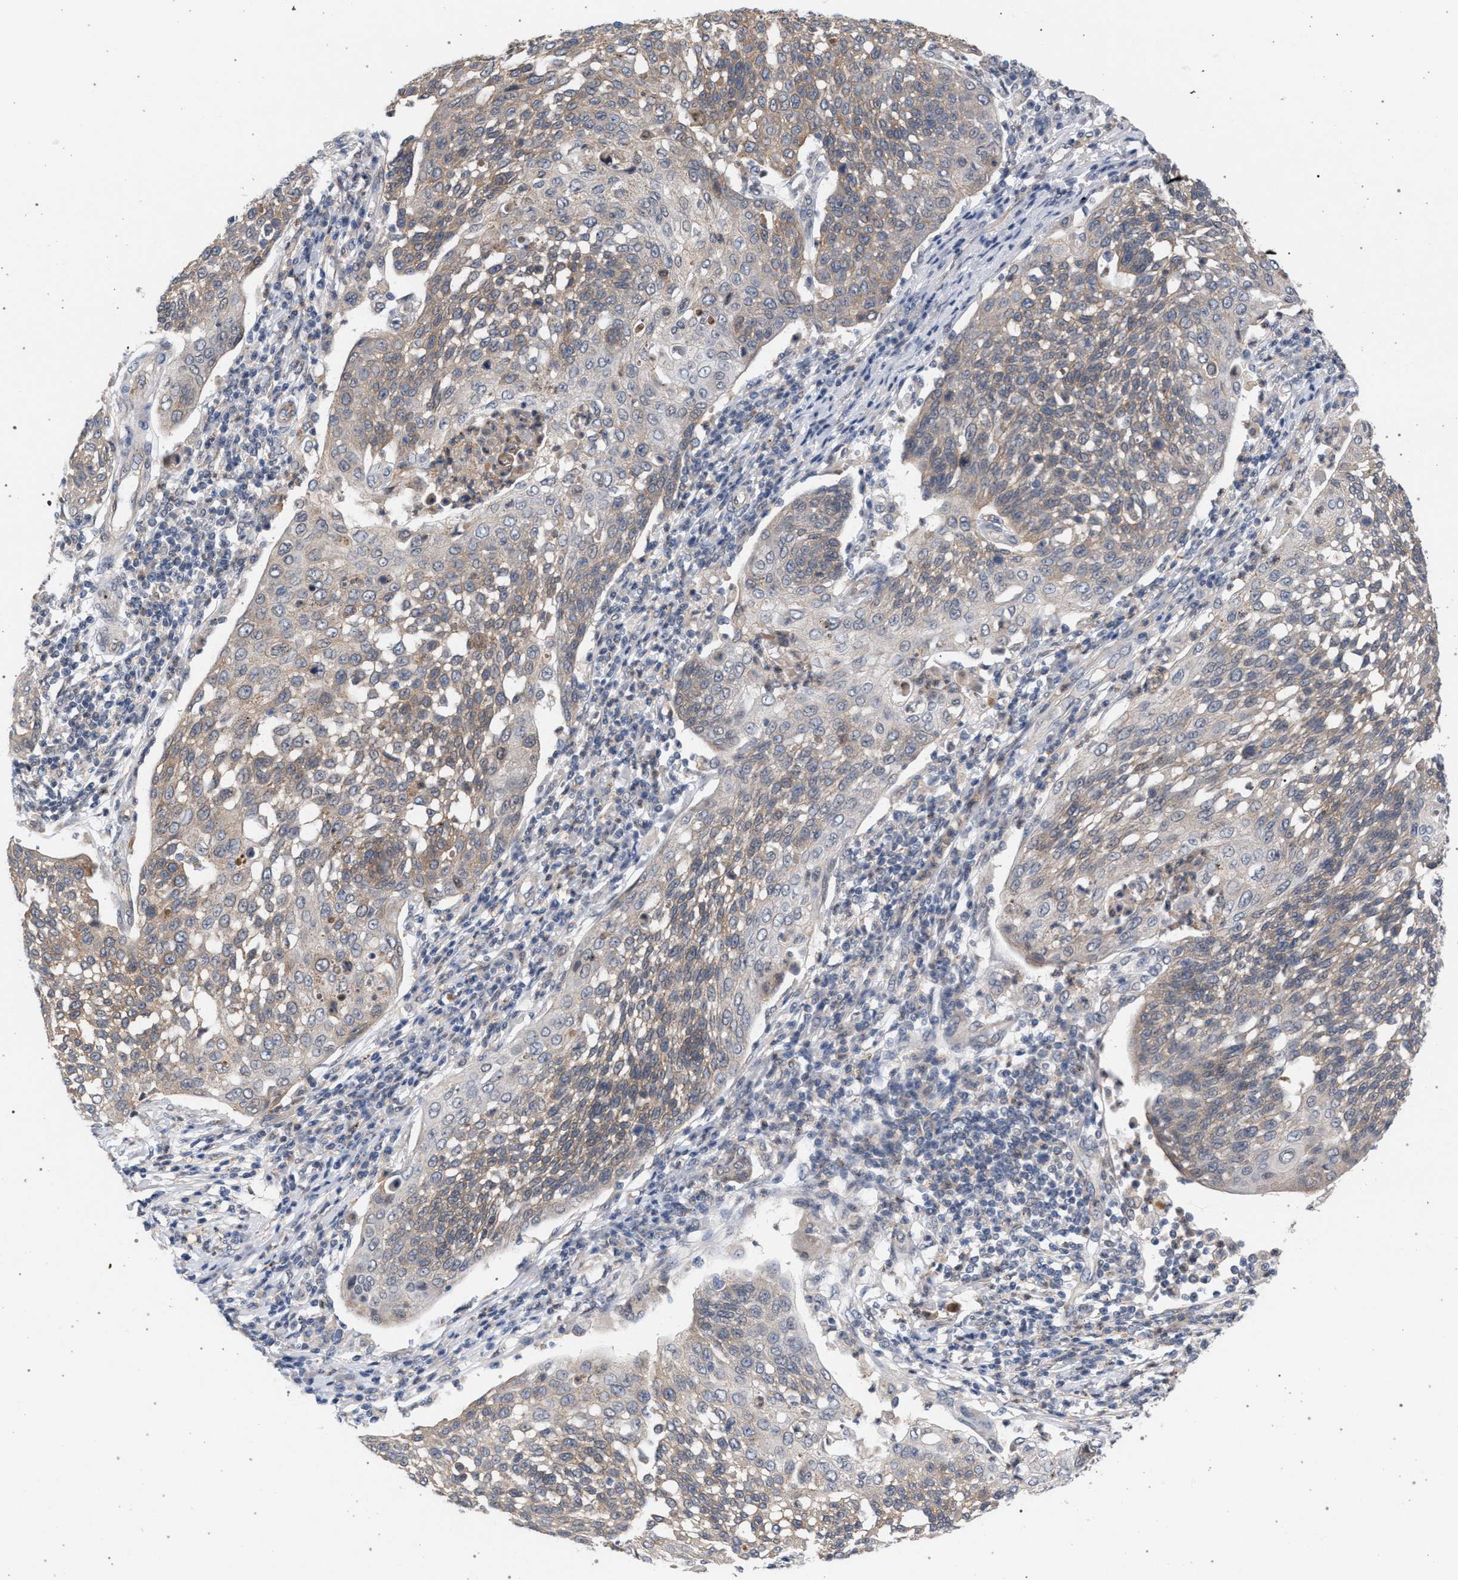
{"staining": {"intensity": "weak", "quantity": ">75%", "location": "cytoplasmic/membranous"}, "tissue": "cervical cancer", "cell_type": "Tumor cells", "image_type": "cancer", "snomed": [{"axis": "morphology", "description": "Squamous cell carcinoma, NOS"}, {"axis": "topography", "description": "Cervix"}], "caption": "Protein analysis of cervical squamous cell carcinoma tissue exhibits weak cytoplasmic/membranous expression in about >75% of tumor cells. Using DAB (brown) and hematoxylin (blue) stains, captured at high magnification using brightfield microscopy.", "gene": "ARPC5L", "patient": {"sex": "female", "age": 34}}